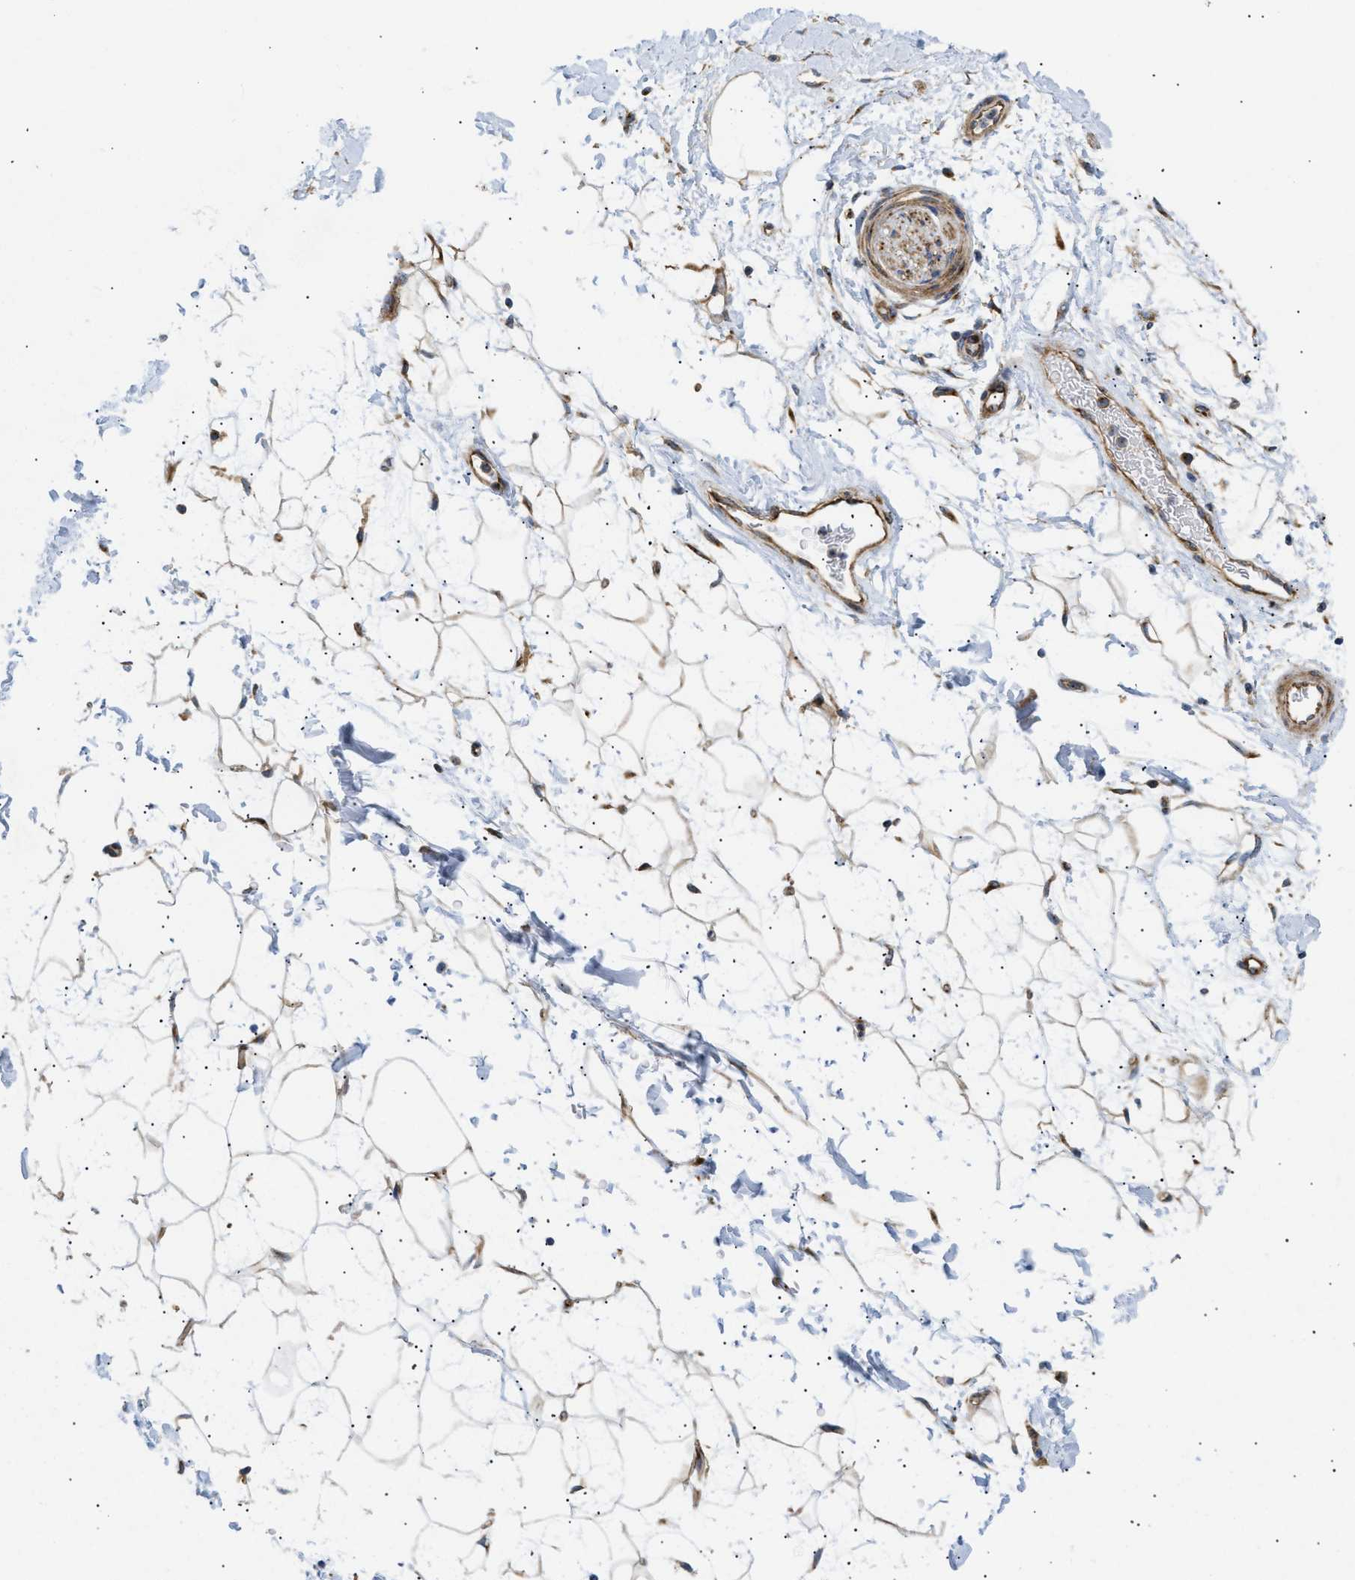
{"staining": {"intensity": "moderate", "quantity": "25%-75%", "location": "cytoplasmic/membranous"}, "tissue": "adipose tissue", "cell_type": "Adipocytes", "image_type": "normal", "snomed": [{"axis": "morphology", "description": "Normal tissue, NOS"}, {"axis": "topography", "description": "Soft tissue"}], "caption": "High-power microscopy captured an immunohistochemistry (IHC) micrograph of normal adipose tissue, revealing moderate cytoplasmic/membranous positivity in about 25%-75% of adipocytes. The protein is stained brown, and the nuclei are stained in blue (DAB IHC with brightfield microscopy, high magnification).", "gene": "DCTN4", "patient": {"sex": "male", "age": 72}}